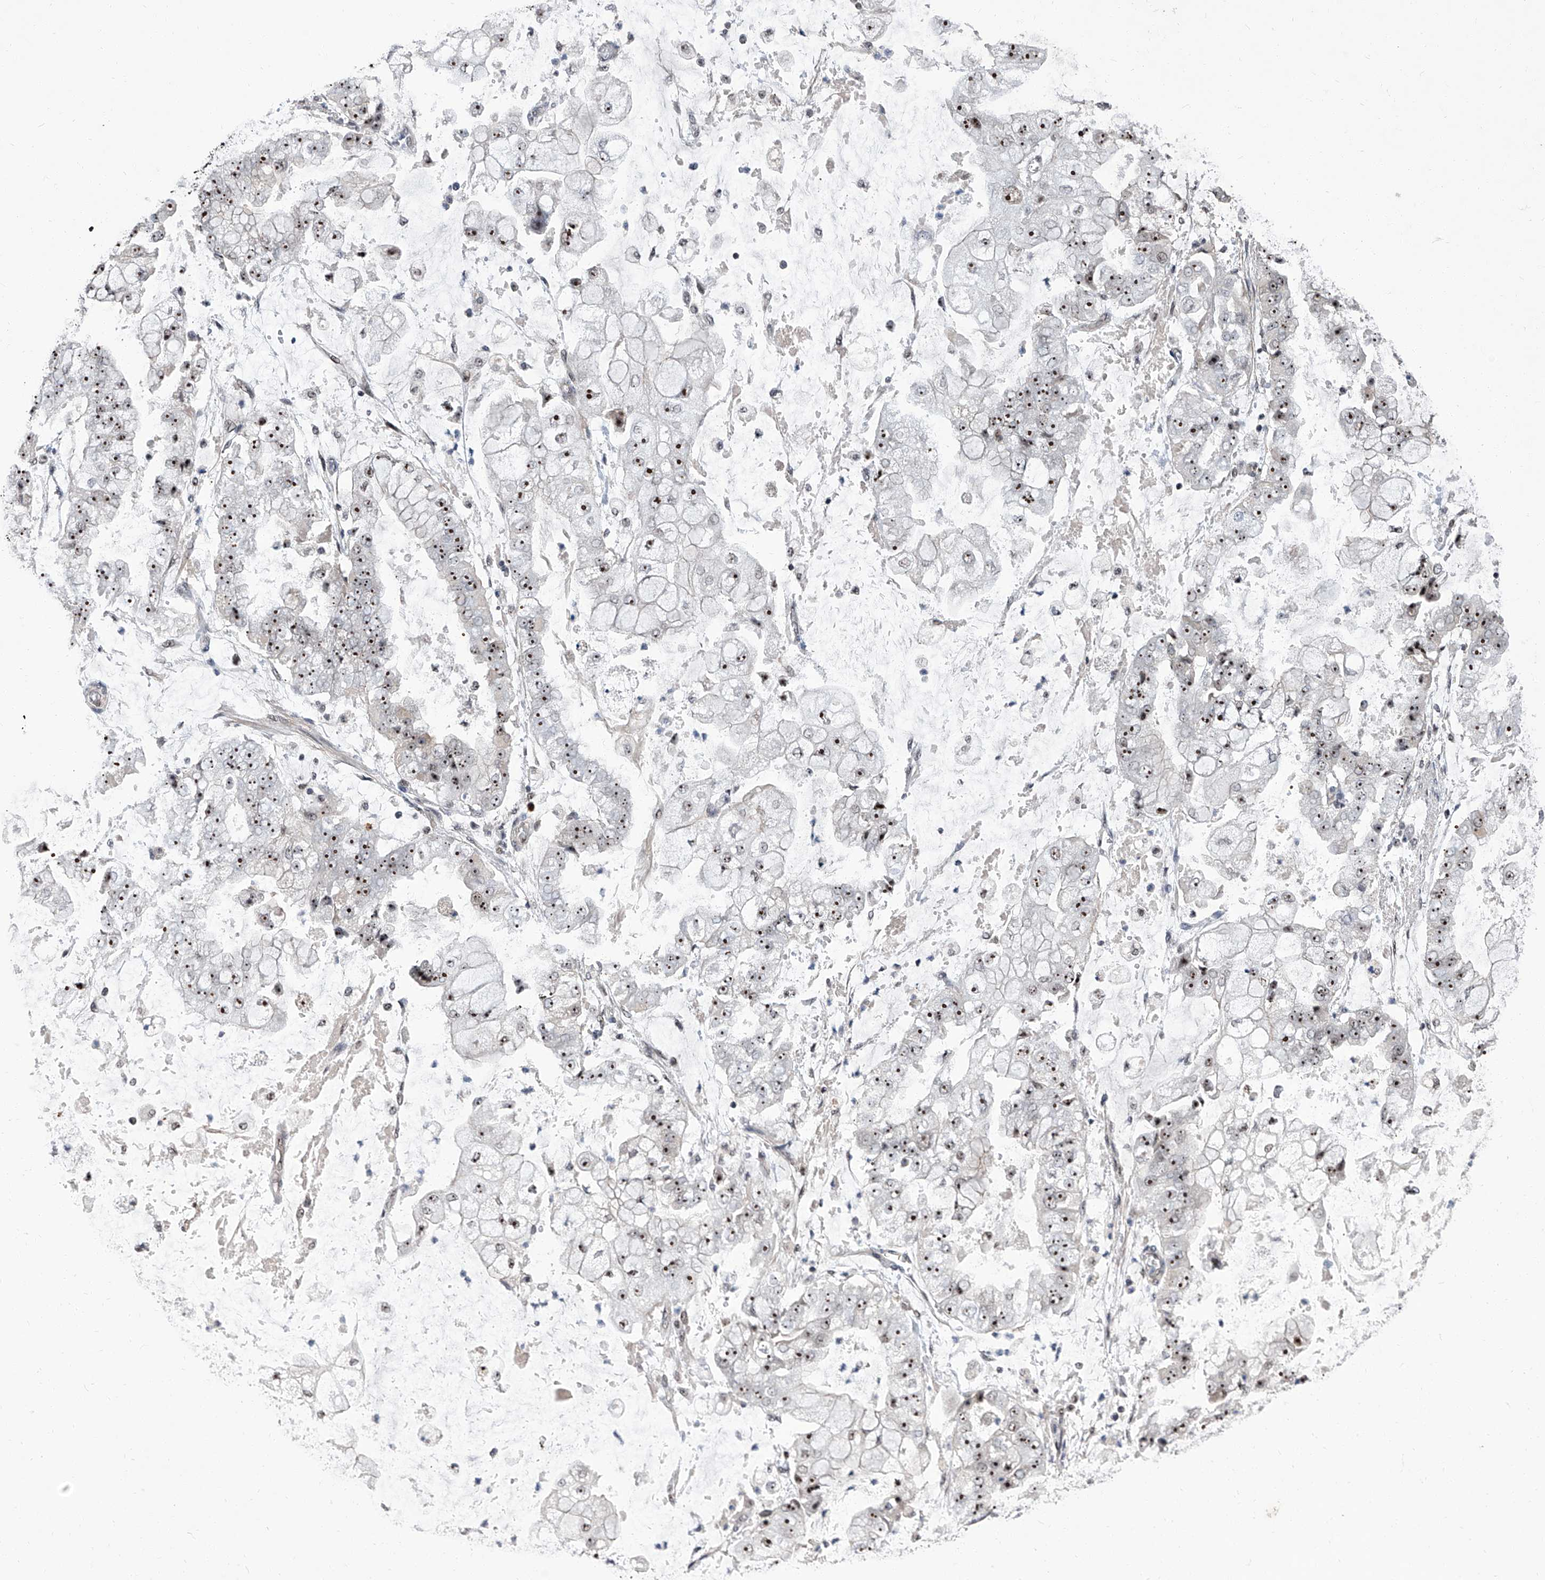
{"staining": {"intensity": "moderate", "quantity": ">75%", "location": "nuclear"}, "tissue": "stomach cancer", "cell_type": "Tumor cells", "image_type": "cancer", "snomed": [{"axis": "morphology", "description": "Adenocarcinoma, NOS"}, {"axis": "topography", "description": "Stomach"}], "caption": "Stomach adenocarcinoma was stained to show a protein in brown. There is medium levels of moderate nuclear staining in approximately >75% of tumor cells. Immunohistochemistry stains the protein of interest in brown and the nuclei are stained blue.", "gene": "CMTR1", "patient": {"sex": "male", "age": 76}}